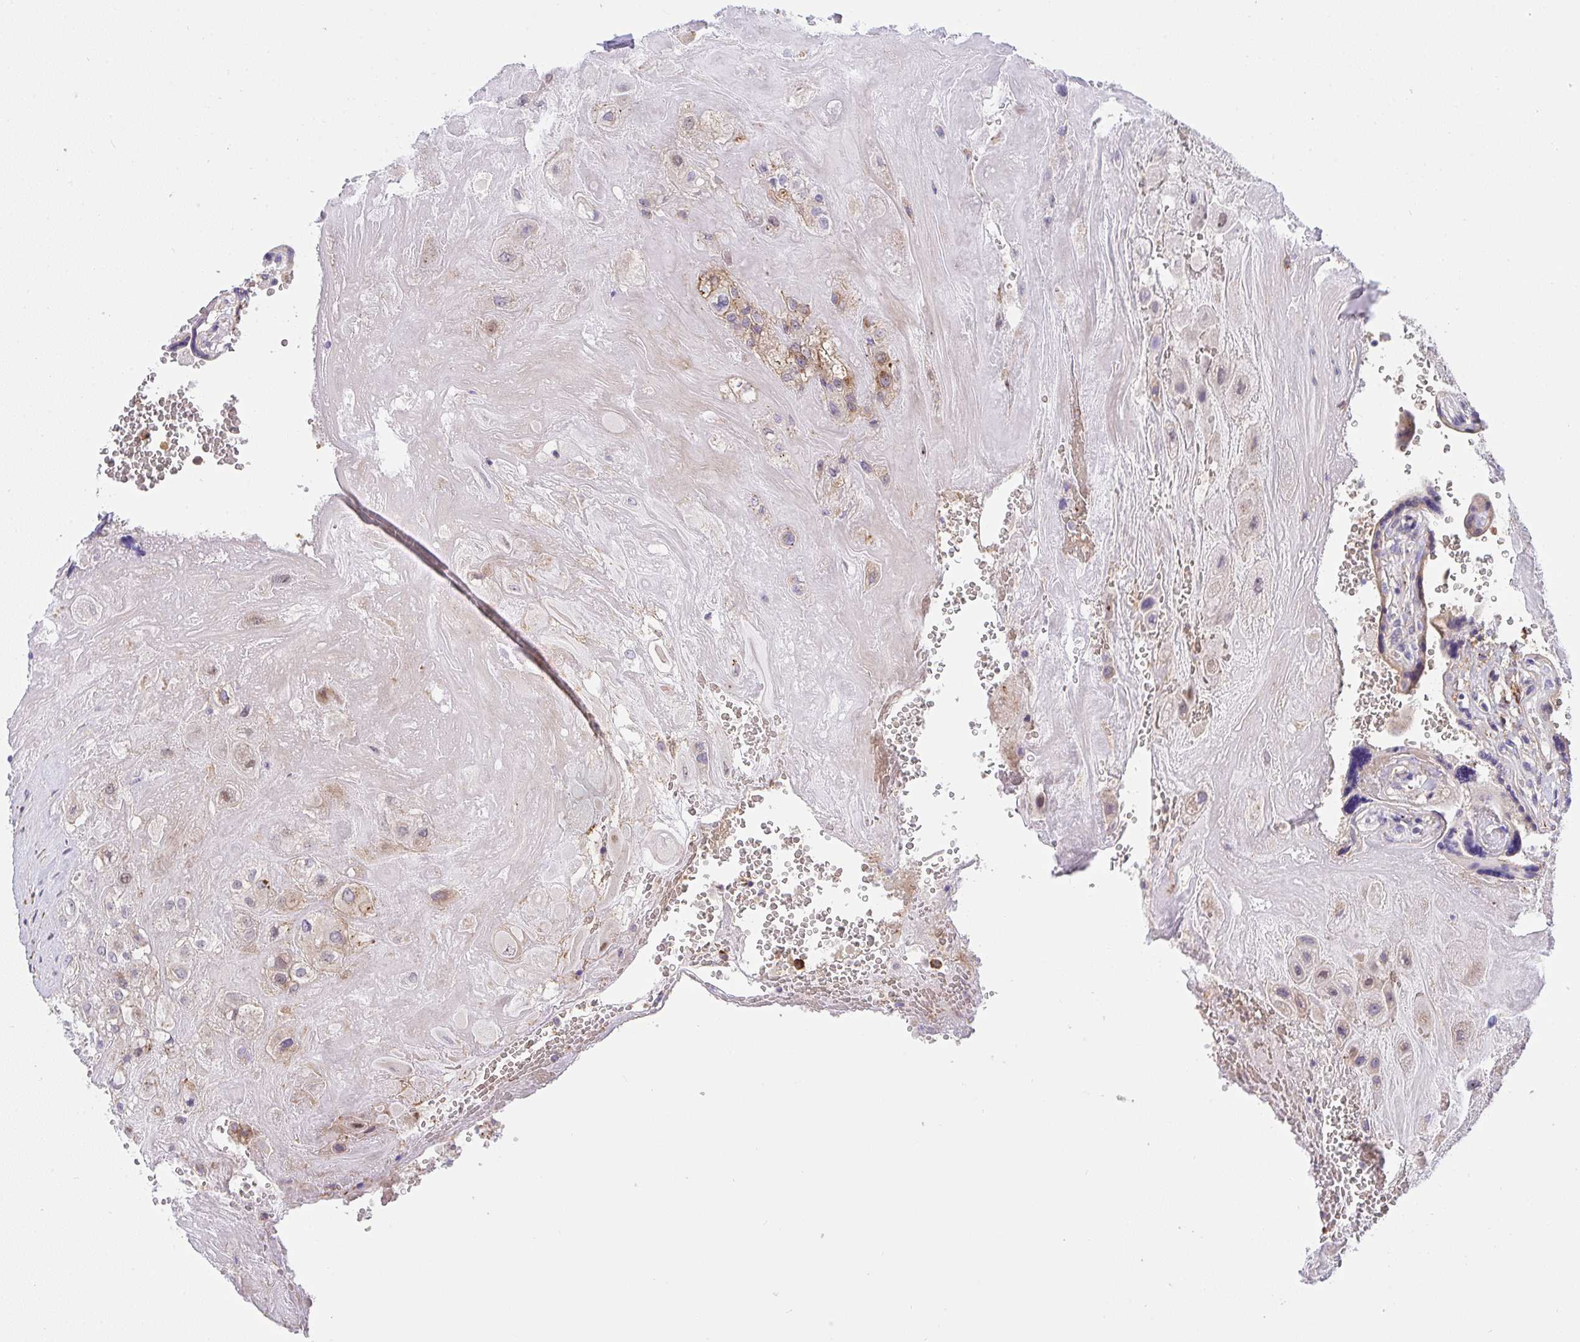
{"staining": {"intensity": "weak", "quantity": "25%-75%", "location": "cytoplasmic/membranous"}, "tissue": "placenta", "cell_type": "Decidual cells", "image_type": "normal", "snomed": [{"axis": "morphology", "description": "Normal tissue, NOS"}, {"axis": "topography", "description": "Placenta"}], "caption": "Immunohistochemical staining of normal human placenta reveals 25%-75% levels of weak cytoplasmic/membranous protein staining in about 25%-75% of decidual cells. (IHC, brightfield microscopy, high magnification).", "gene": "ZNF554", "patient": {"sex": "female", "age": 32}}